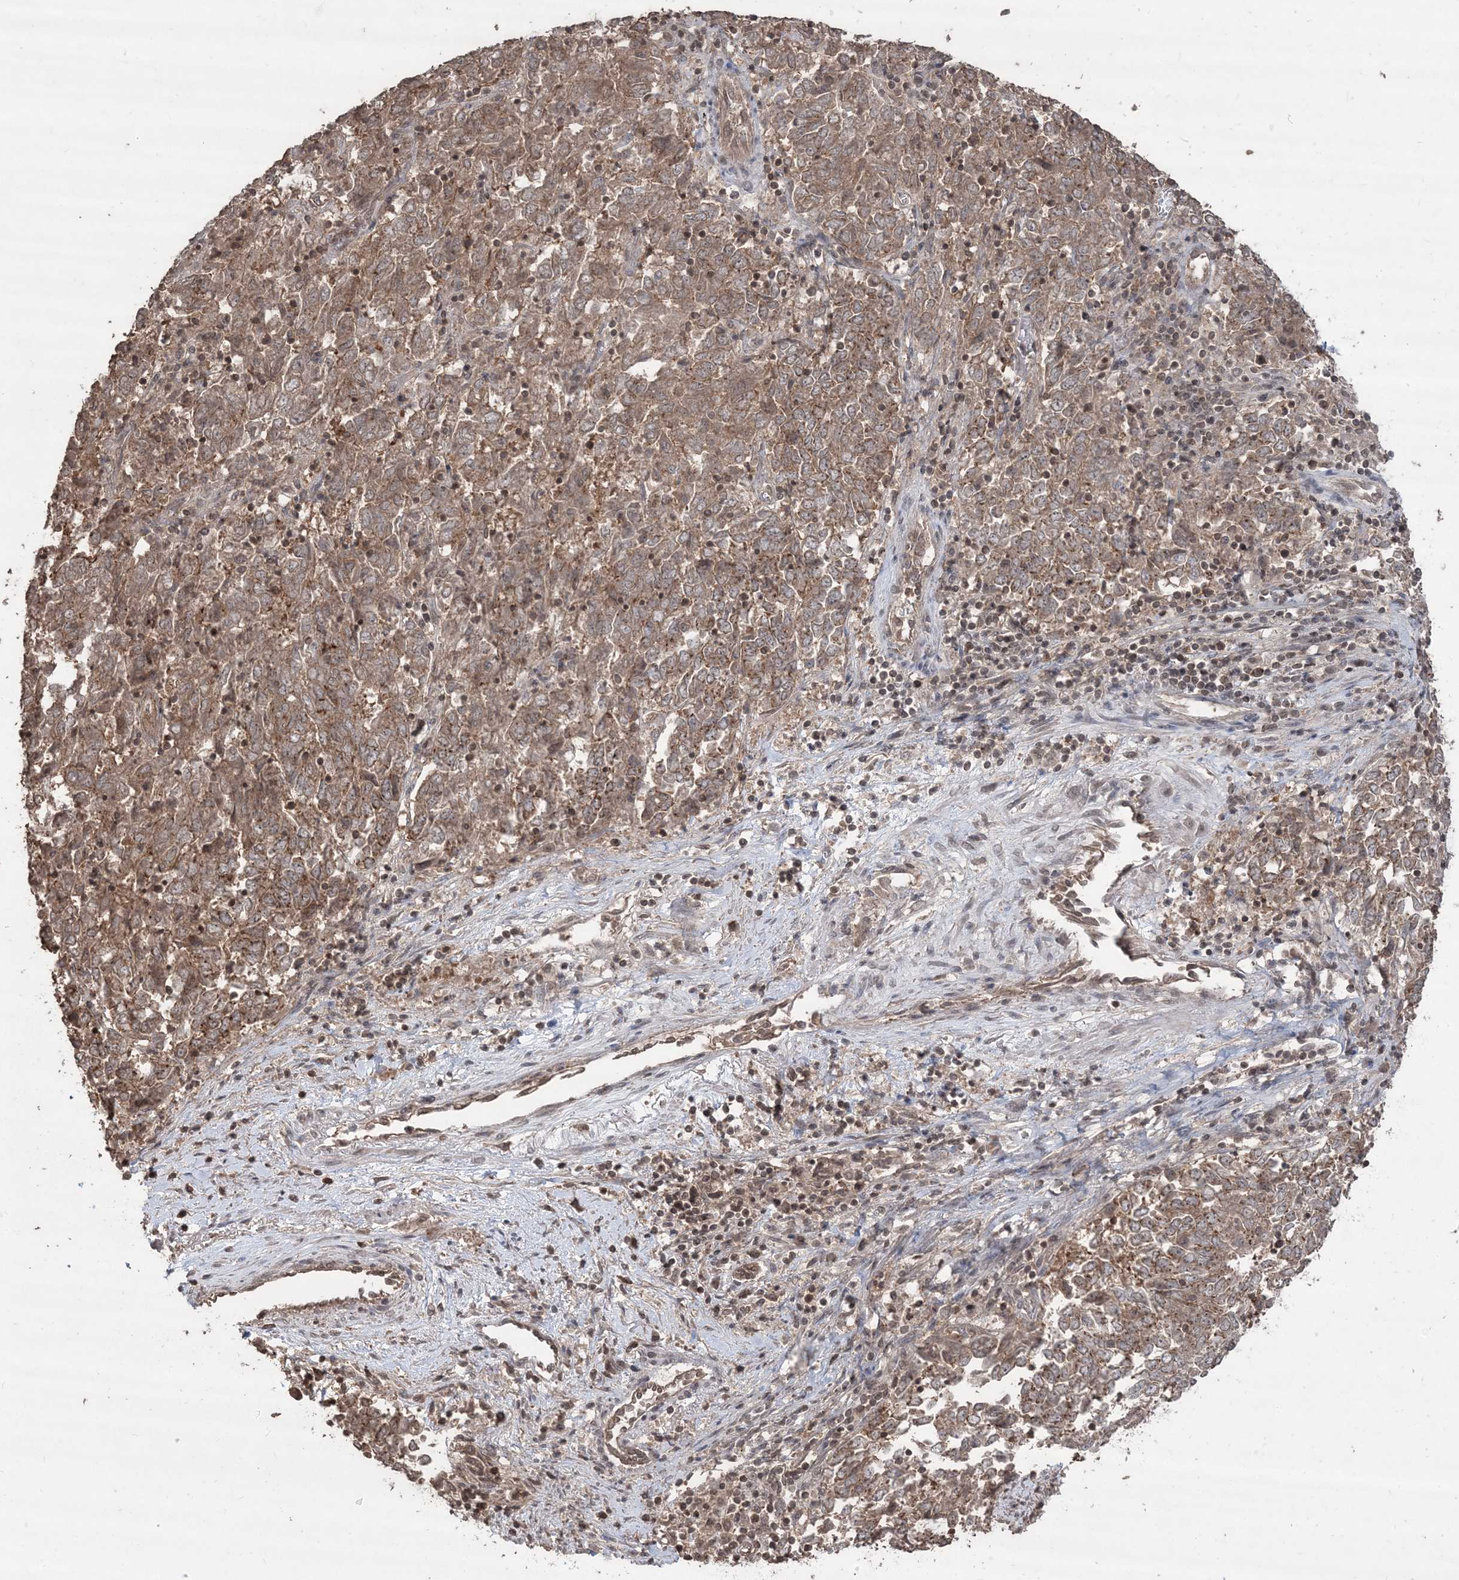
{"staining": {"intensity": "moderate", "quantity": ">75%", "location": "cytoplasmic/membranous"}, "tissue": "endometrial cancer", "cell_type": "Tumor cells", "image_type": "cancer", "snomed": [{"axis": "morphology", "description": "Adenocarcinoma, NOS"}, {"axis": "topography", "description": "Endometrium"}], "caption": "Endometrial adenocarcinoma stained with a protein marker displays moderate staining in tumor cells.", "gene": "EHHADH", "patient": {"sex": "female", "age": 80}}